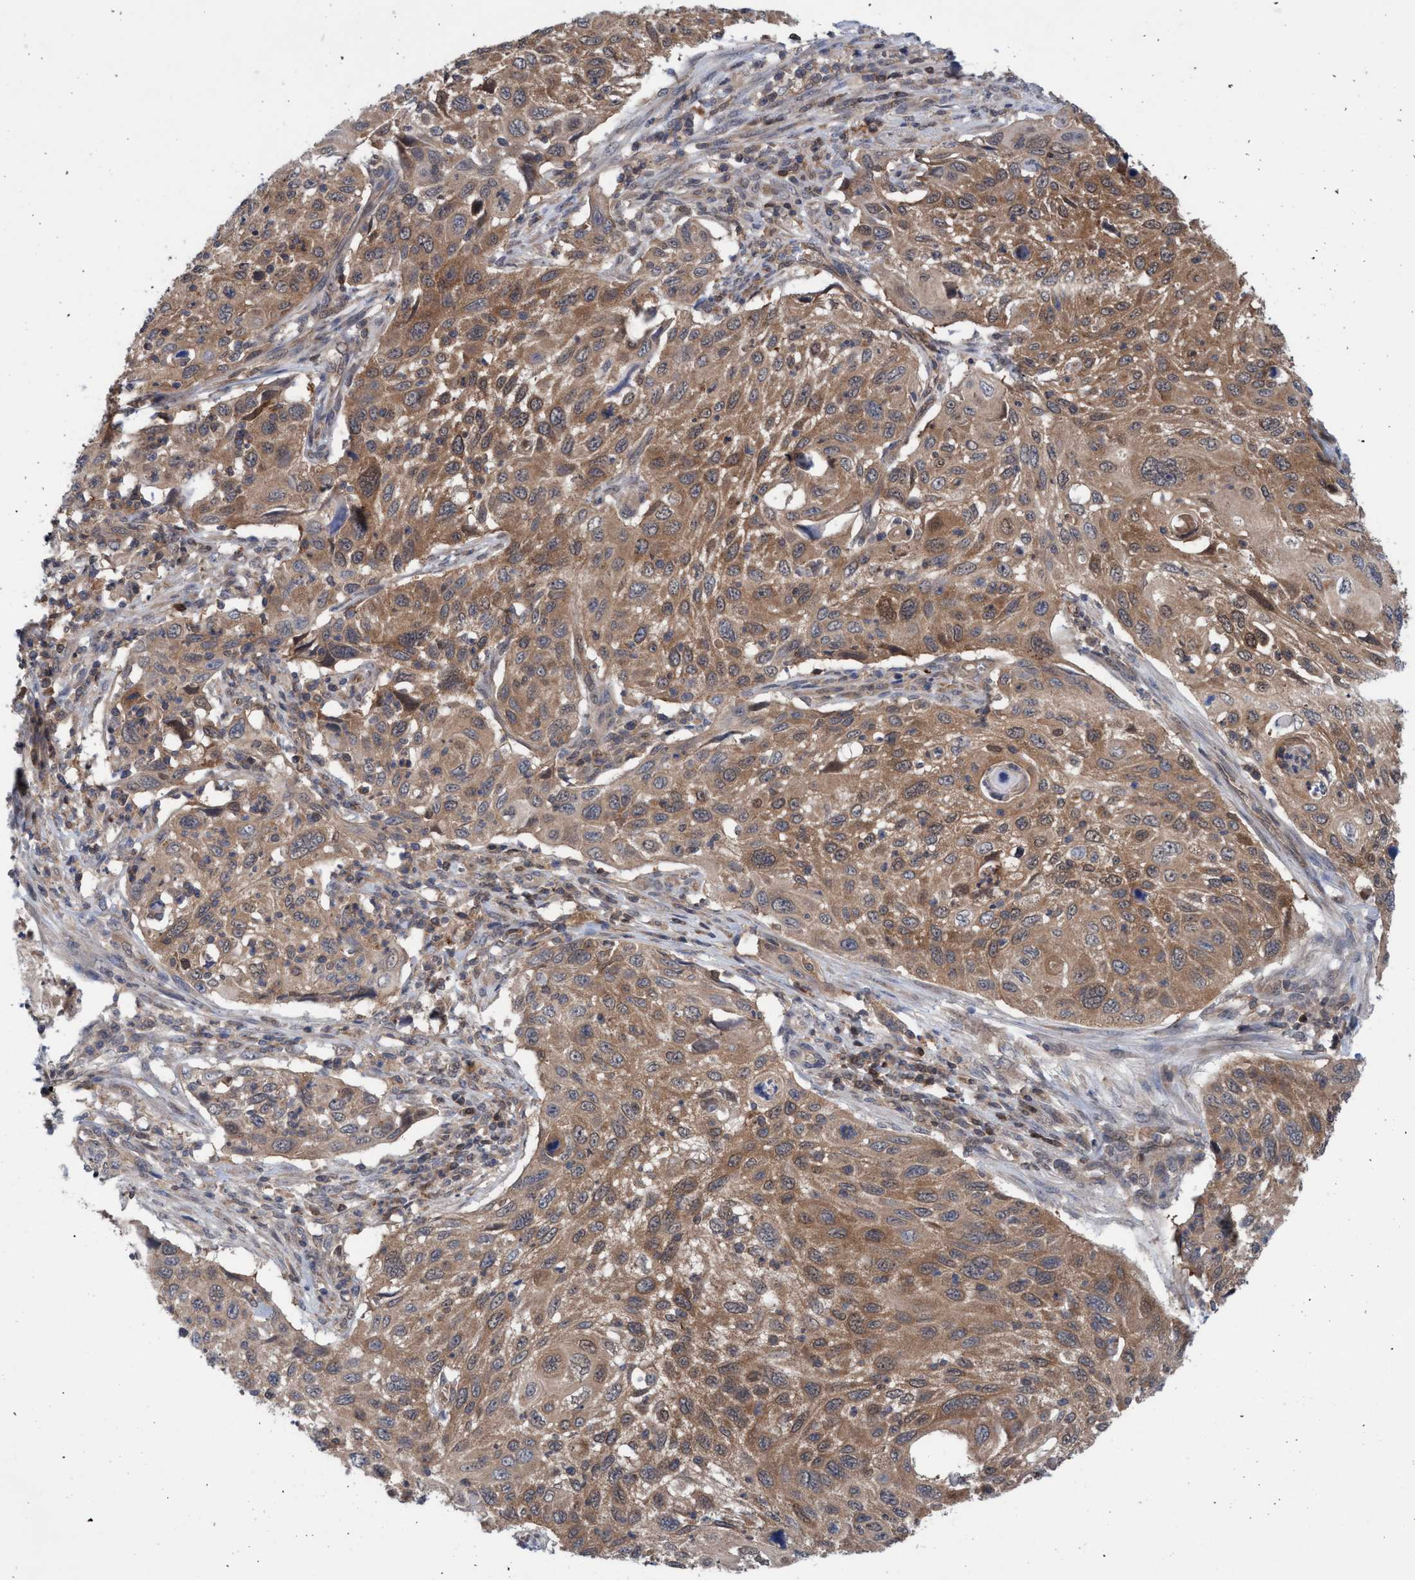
{"staining": {"intensity": "moderate", "quantity": ">75%", "location": "cytoplasmic/membranous"}, "tissue": "cervical cancer", "cell_type": "Tumor cells", "image_type": "cancer", "snomed": [{"axis": "morphology", "description": "Squamous cell carcinoma, NOS"}, {"axis": "topography", "description": "Cervix"}], "caption": "Tumor cells reveal medium levels of moderate cytoplasmic/membranous expression in about >75% of cells in cervical cancer.", "gene": "GLOD4", "patient": {"sex": "female", "age": 70}}